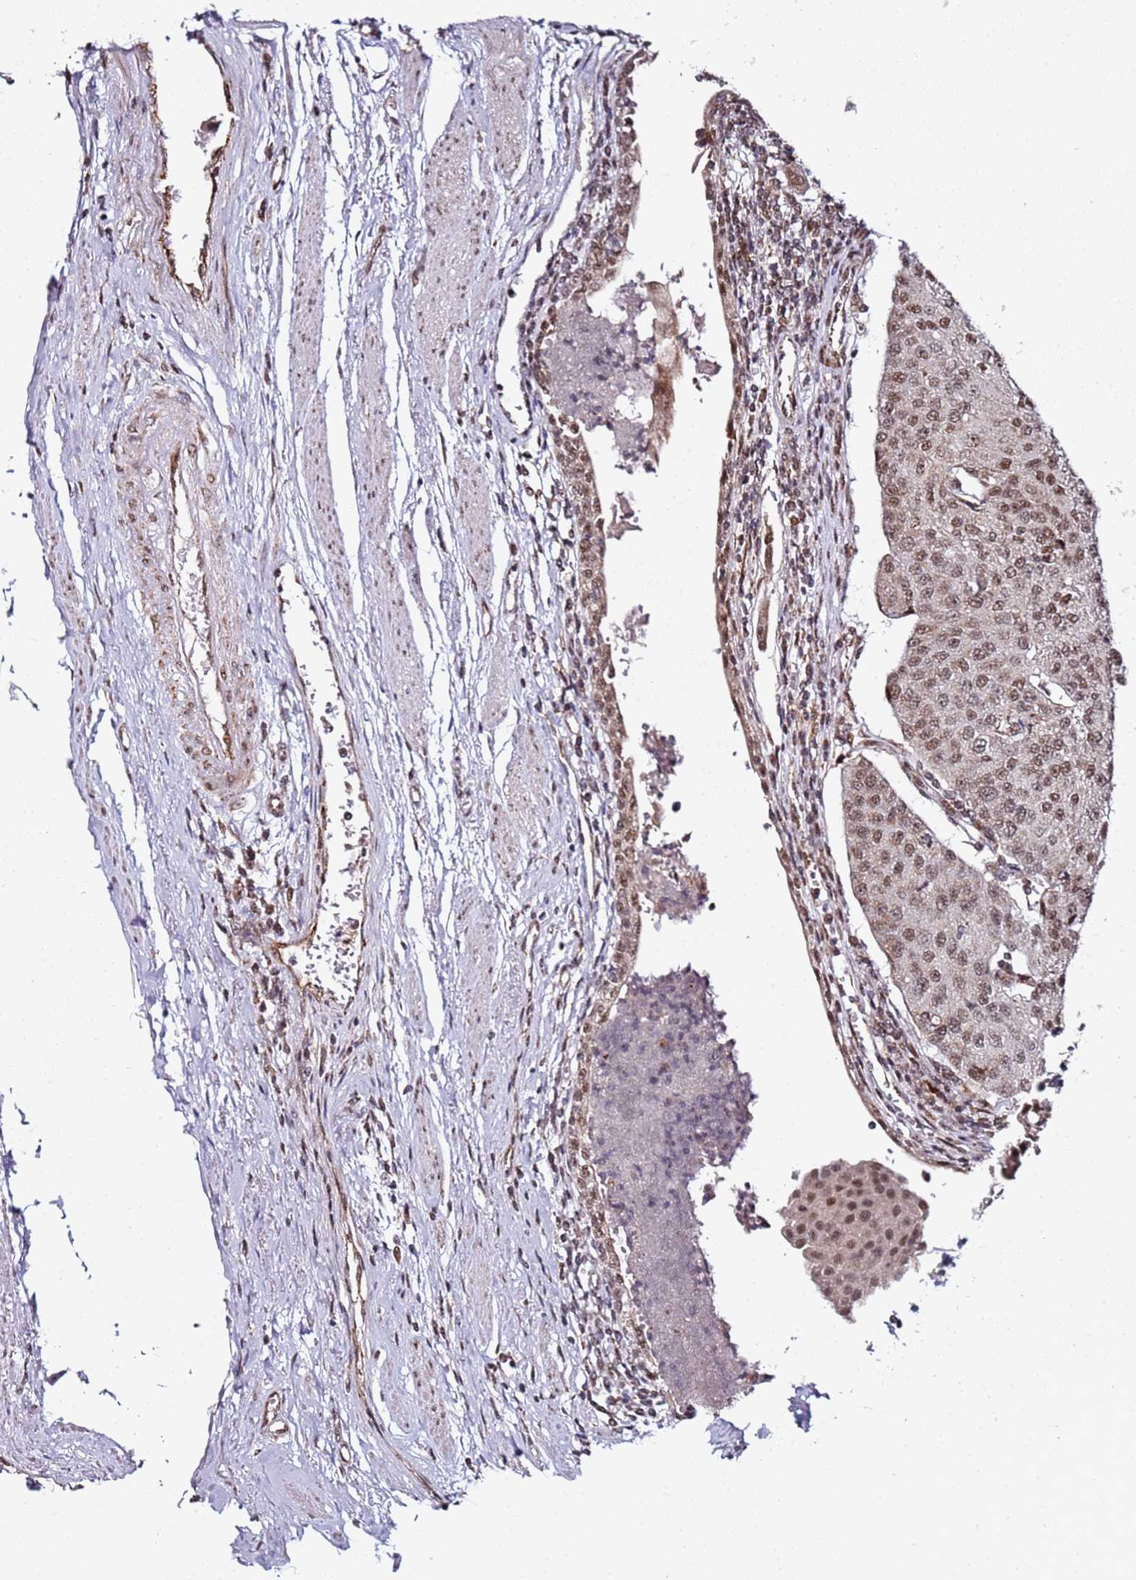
{"staining": {"intensity": "moderate", "quantity": ">75%", "location": "cytoplasmic/membranous,nuclear"}, "tissue": "urothelial cancer", "cell_type": "Tumor cells", "image_type": "cancer", "snomed": [{"axis": "morphology", "description": "Urothelial carcinoma, High grade"}, {"axis": "topography", "description": "Urinary bladder"}], "caption": "This micrograph shows immunohistochemistry staining of human high-grade urothelial carcinoma, with medium moderate cytoplasmic/membranous and nuclear staining in about >75% of tumor cells.", "gene": "TP53AIP1", "patient": {"sex": "female", "age": 85}}